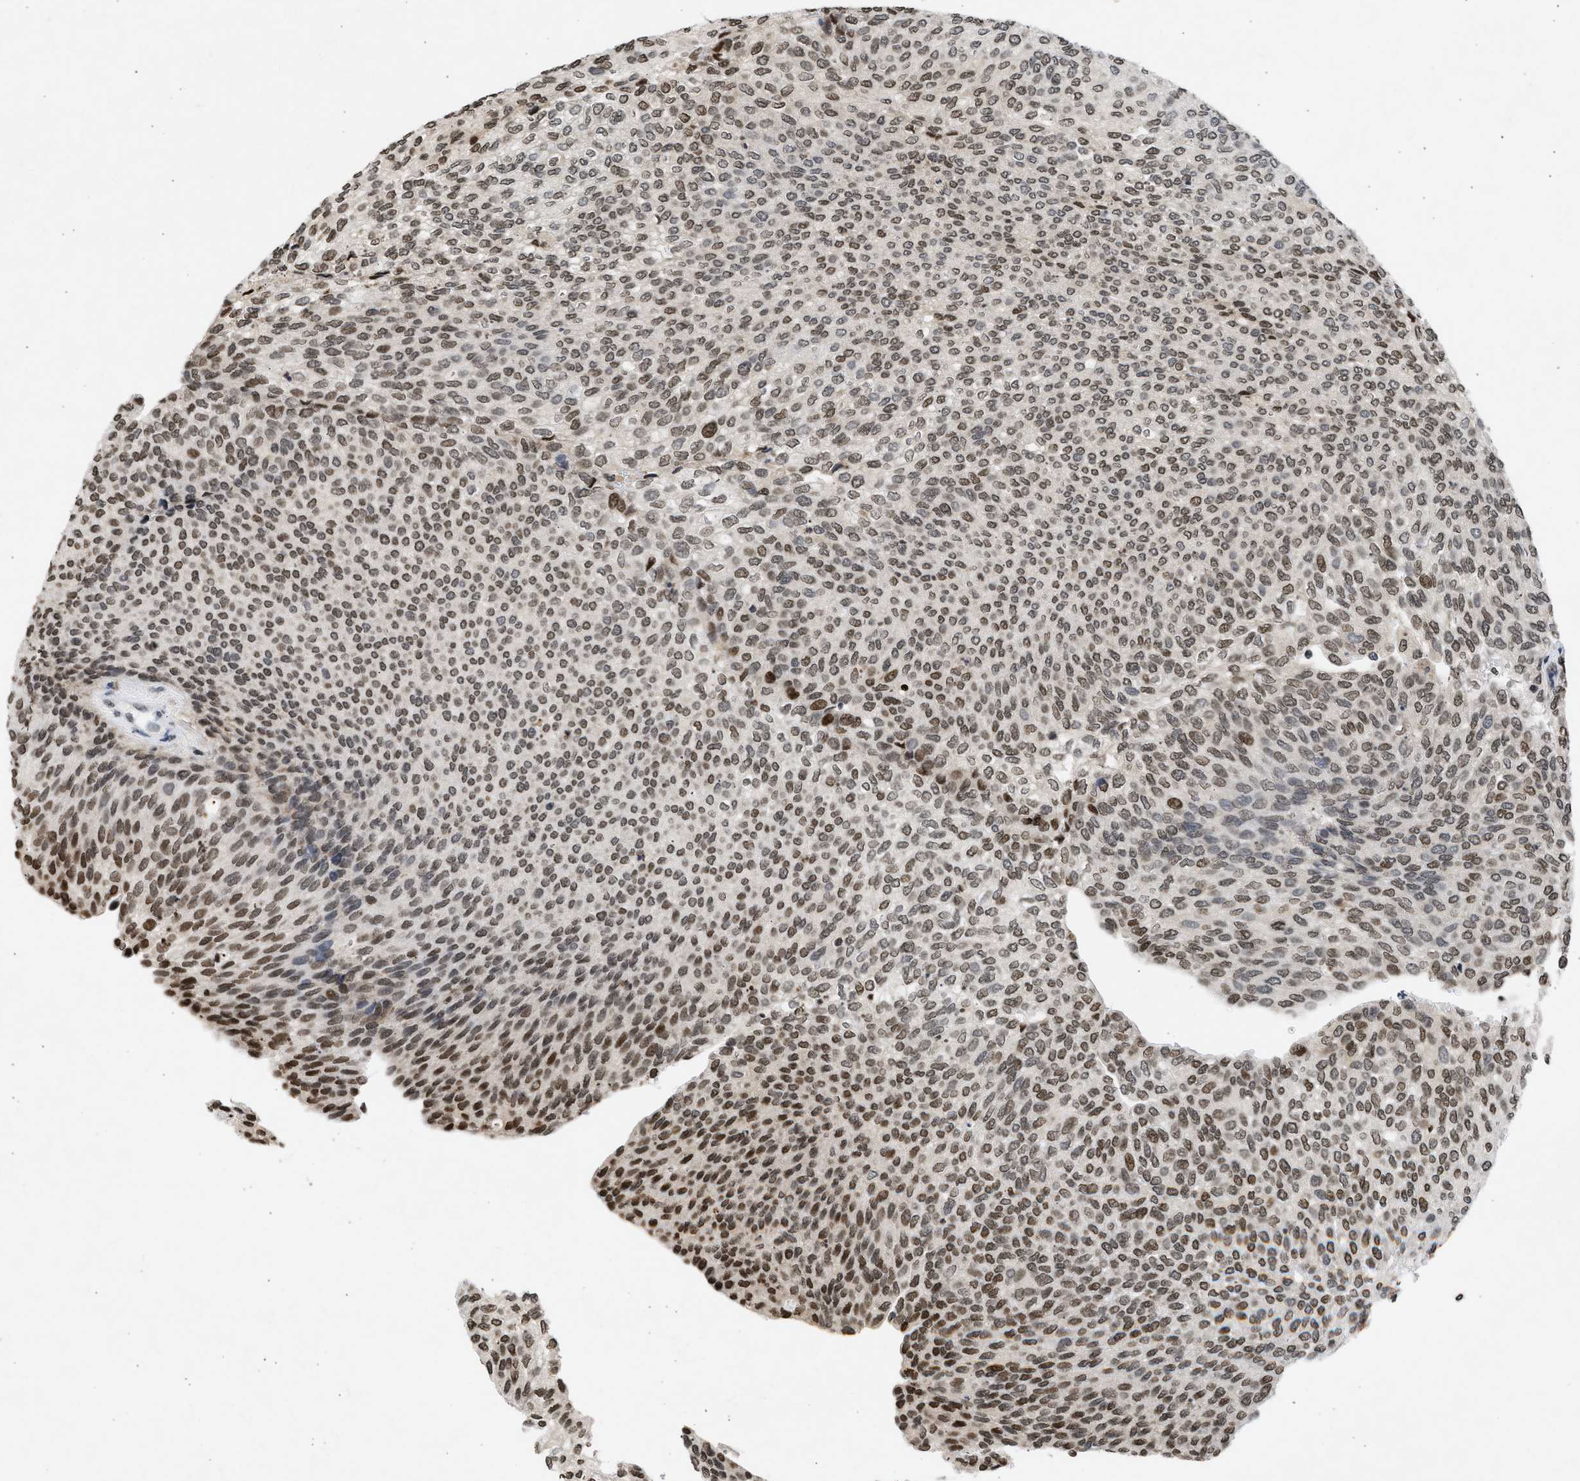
{"staining": {"intensity": "moderate", "quantity": ">75%", "location": "nuclear"}, "tissue": "urothelial cancer", "cell_type": "Tumor cells", "image_type": "cancer", "snomed": [{"axis": "morphology", "description": "Urothelial carcinoma, Low grade"}, {"axis": "topography", "description": "Urinary bladder"}], "caption": "Approximately >75% of tumor cells in human urothelial carcinoma (low-grade) show moderate nuclear protein staining as visualized by brown immunohistochemical staining.", "gene": "NUP35", "patient": {"sex": "female", "age": 79}}